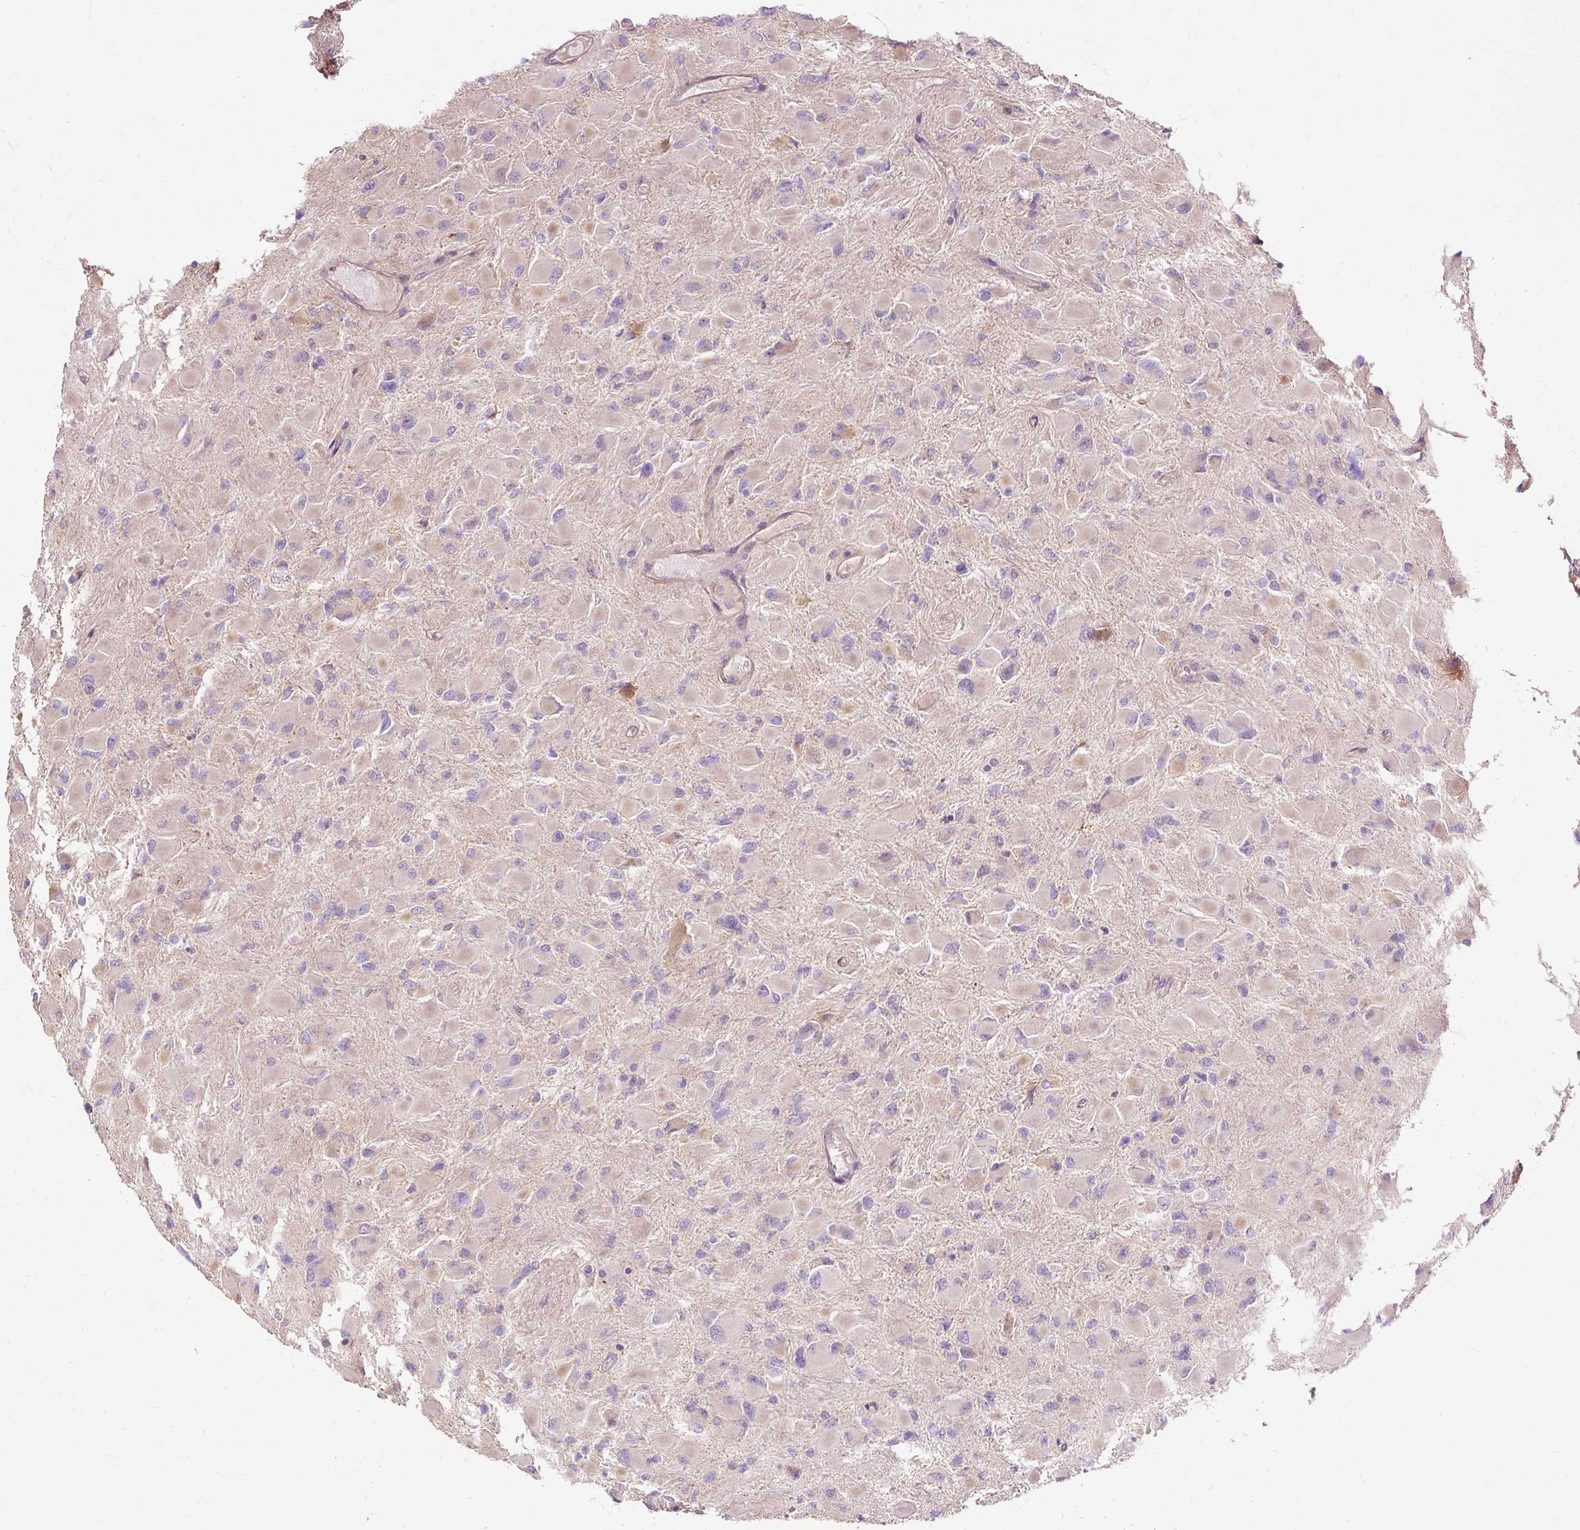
{"staining": {"intensity": "negative", "quantity": "none", "location": "none"}, "tissue": "glioma", "cell_type": "Tumor cells", "image_type": "cancer", "snomed": [{"axis": "morphology", "description": "Glioma, malignant, High grade"}, {"axis": "topography", "description": "Cerebral cortex"}], "caption": "High-grade glioma (malignant) stained for a protein using IHC demonstrates no expression tumor cells.", "gene": "TSPAN8", "patient": {"sex": "female", "age": 36}}